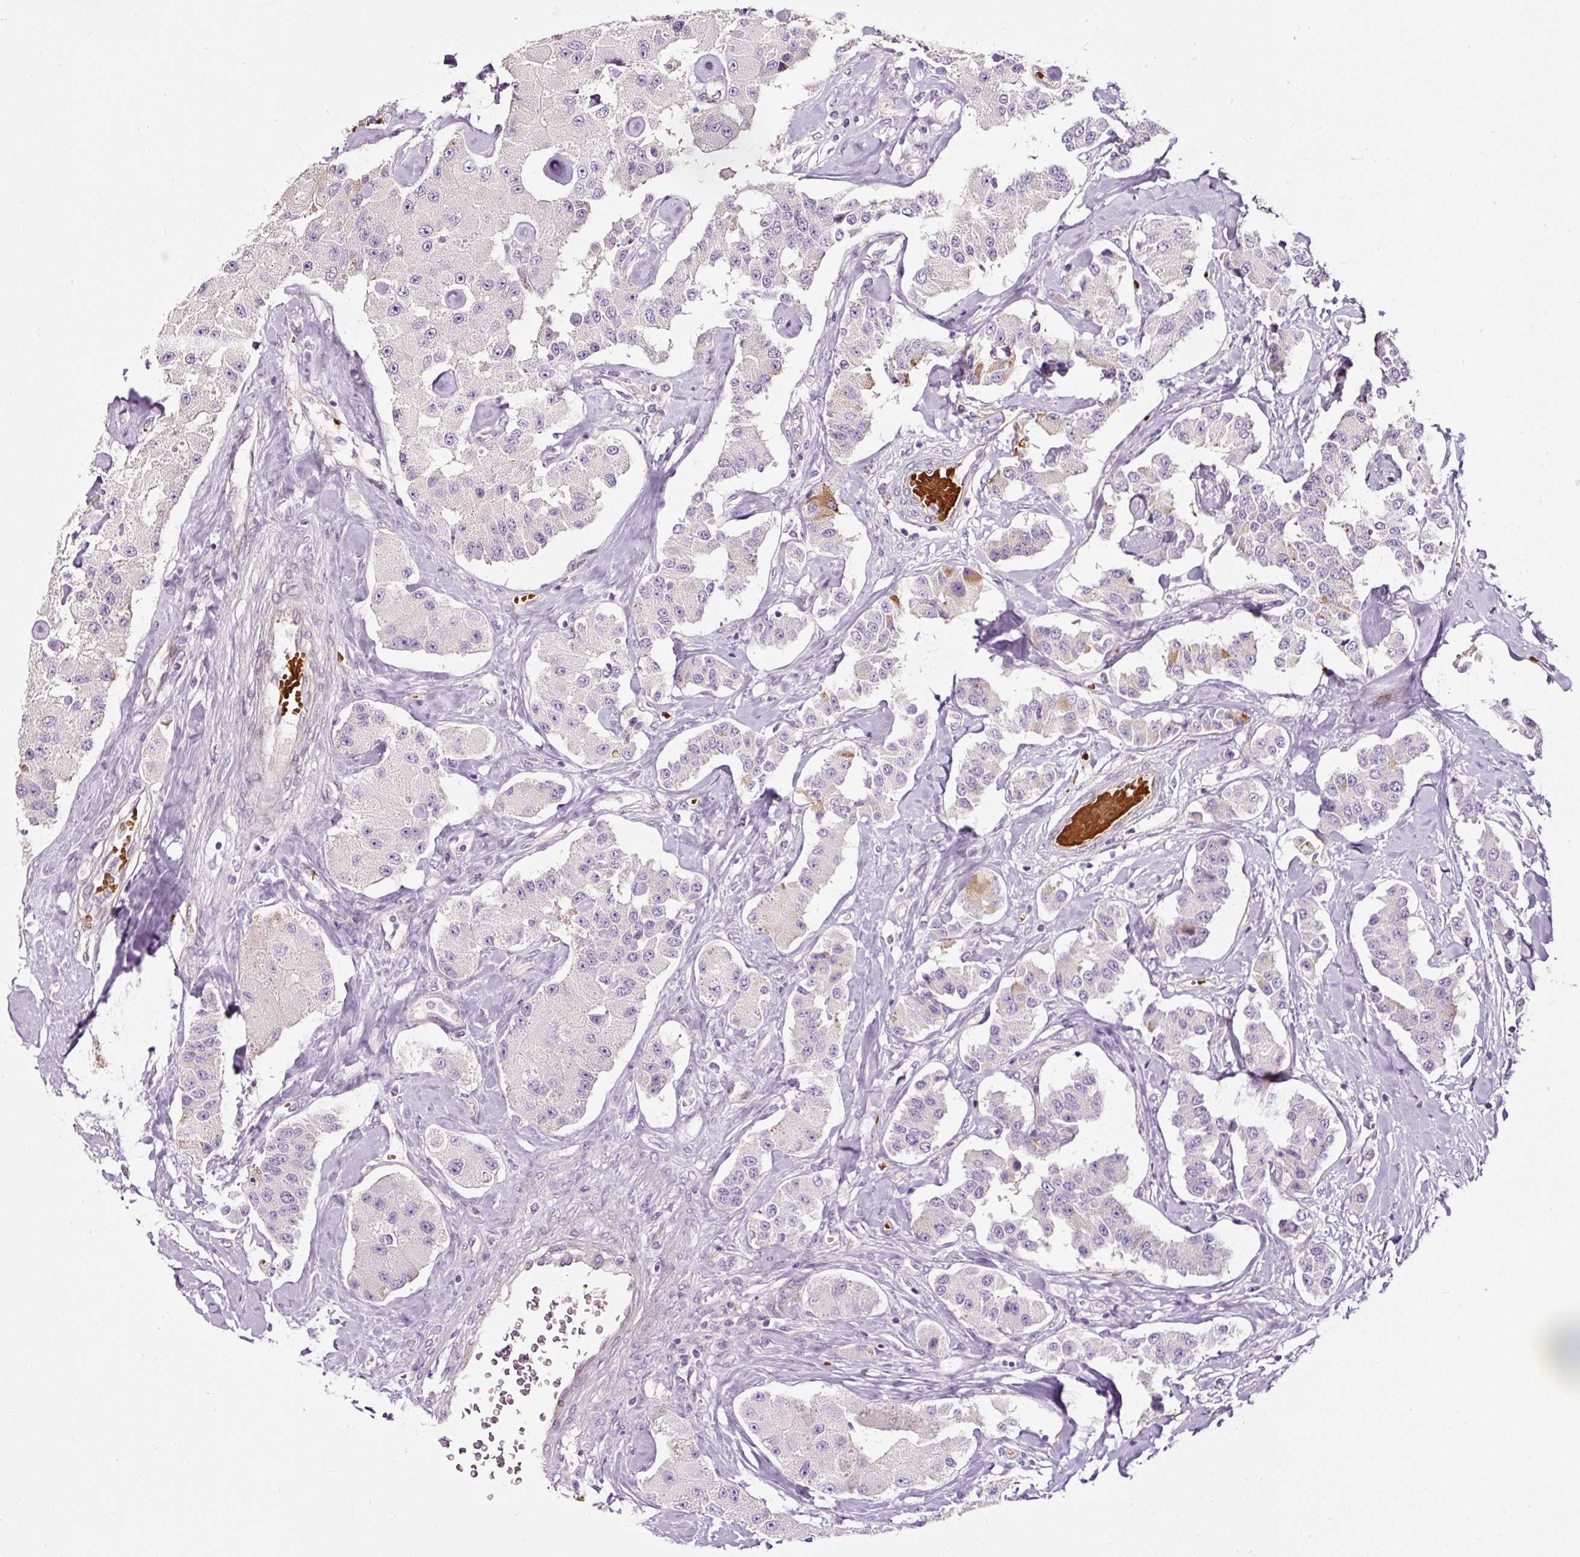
{"staining": {"intensity": "weak", "quantity": "<25%", "location": "cytoplasmic/membranous"}, "tissue": "carcinoid", "cell_type": "Tumor cells", "image_type": "cancer", "snomed": [{"axis": "morphology", "description": "Carcinoid, malignant, NOS"}, {"axis": "topography", "description": "Pancreas"}], "caption": "This is an IHC photomicrograph of human carcinoid. There is no positivity in tumor cells.", "gene": "USHBP1", "patient": {"sex": "male", "age": 41}}